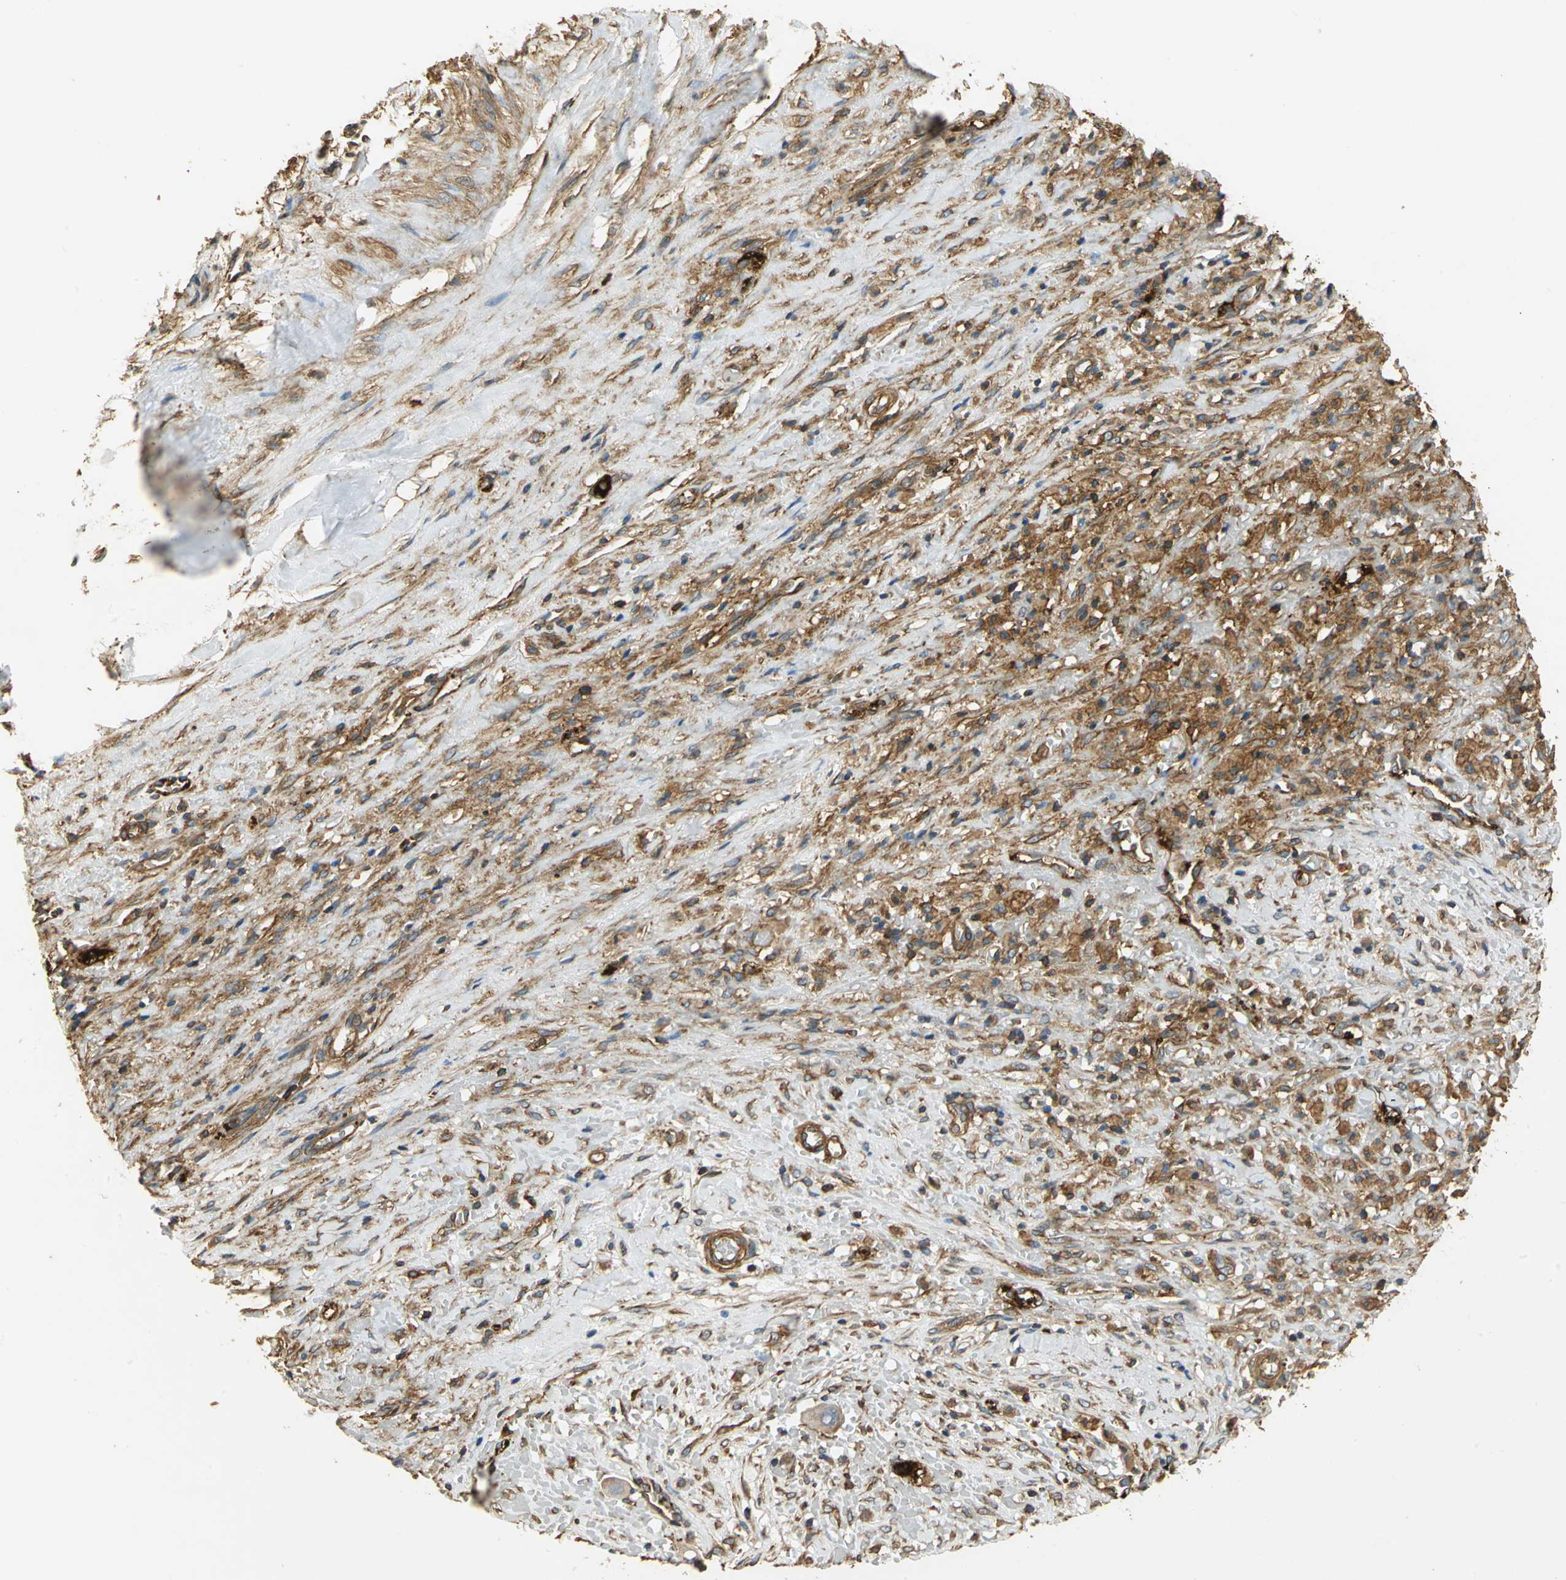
{"staining": {"intensity": "moderate", "quantity": ">75%", "location": "cytoplasmic/membranous"}, "tissue": "liver cancer", "cell_type": "Tumor cells", "image_type": "cancer", "snomed": [{"axis": "morphology", "description": "Cholangiocarcinoma"}, {"axis": "topography", "description": "Liver"}], "caption": "Immunohistochemistry (IHC) (DAB (3,3'-diaminobenzidine)) staining of human cholangiocarcinoma (liver) demonstrates moderate cytoplasmic/membranous protein staining in approximately >75% of tumor cells.", "gene": "TLN1", "patient": {"sex": "female", "age": 70}}